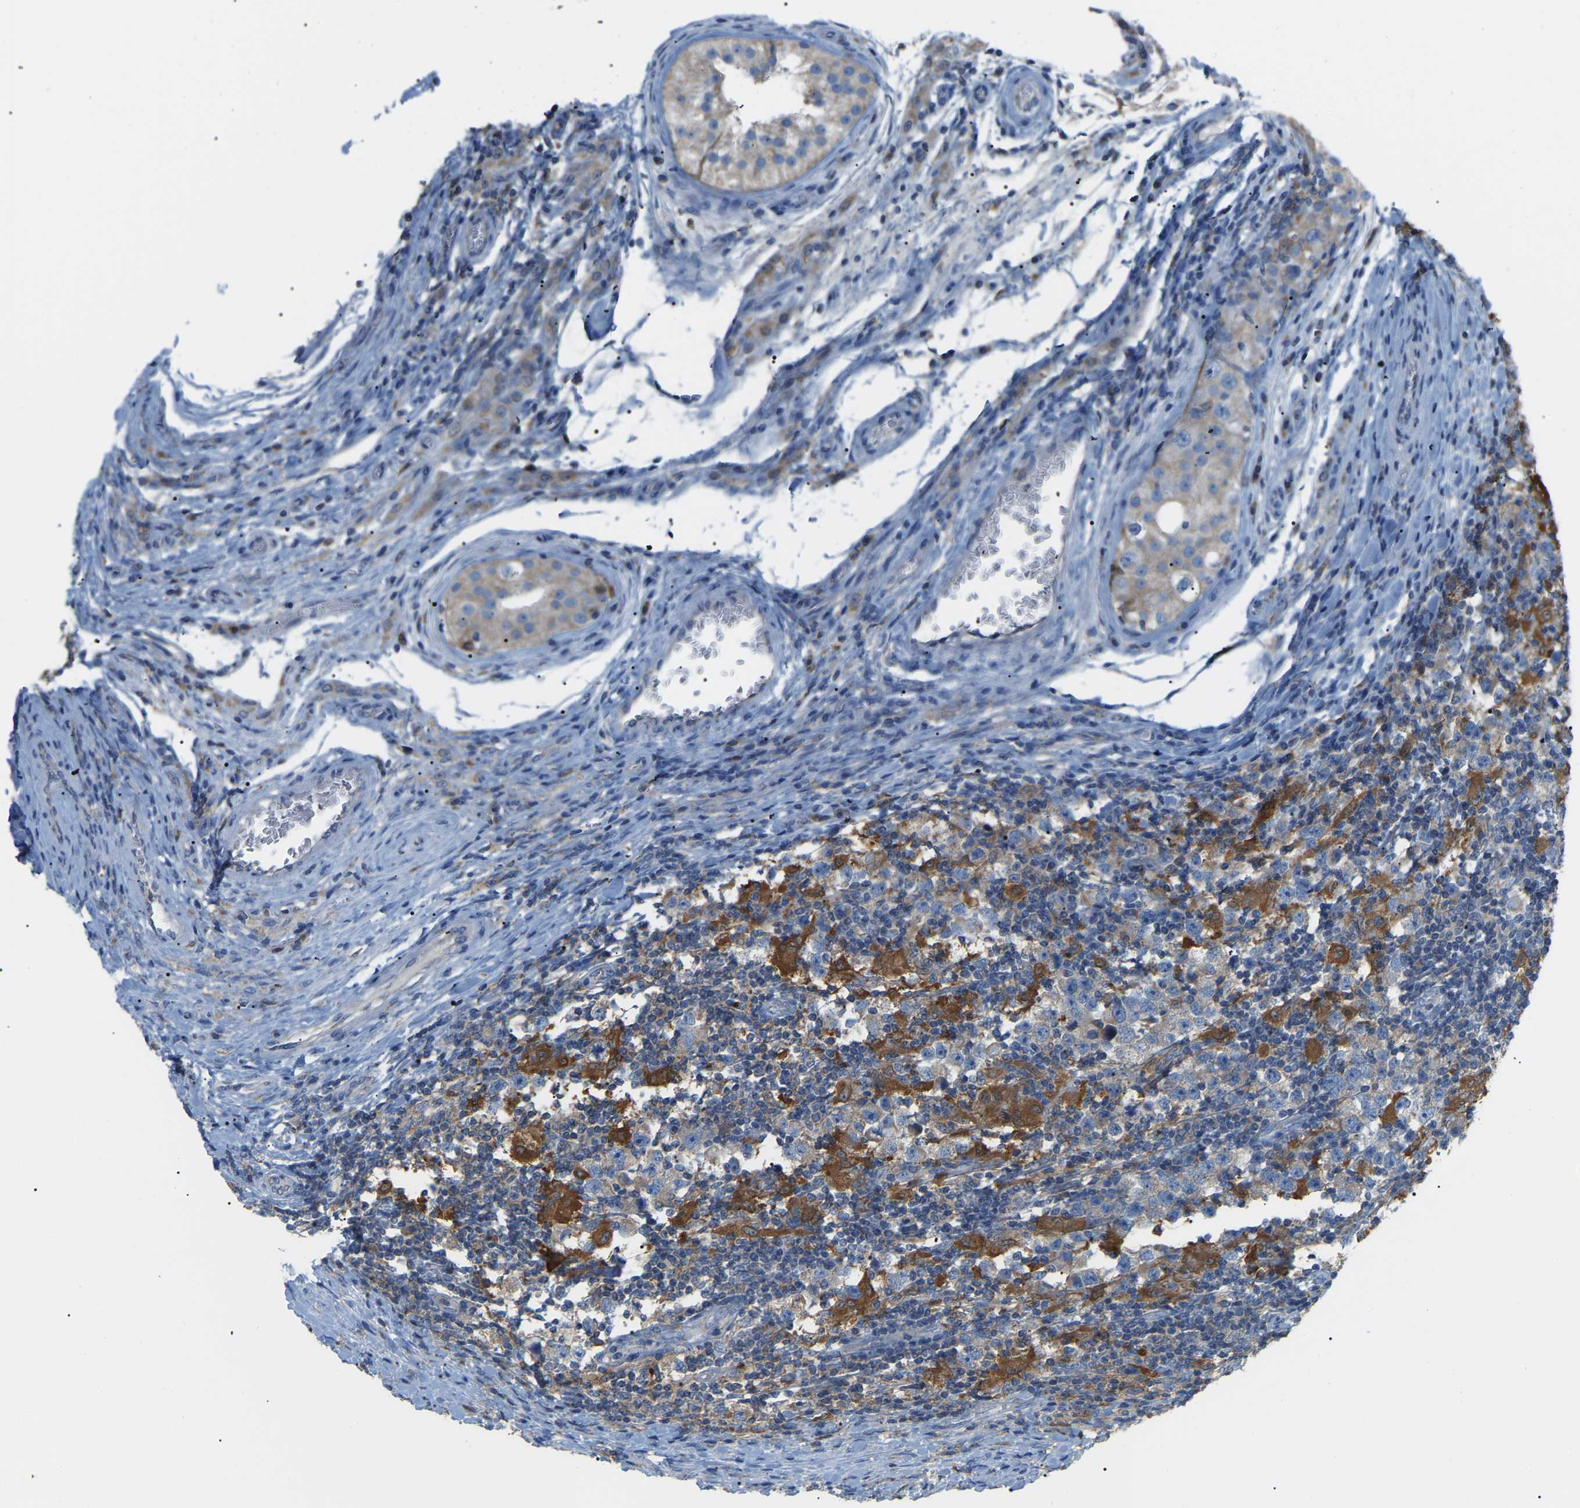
{"staining": {"intensity": "negative", "quantity": "none", "location": "none"}, "tissue": "testis cancer", "cell_type": "Tumor cells", "image_type": "cancer", "snomed": [{"axis": "morphology", "description": "Carcinoma, Embryonal, NOS"}, {"axis": "topography", "description": "Testis"}], "caption": "There is no significant staining in tumor cells of embryonal carcinoma (testis). (Immunohistochemistry, brightfield microscopy, high magnification).", "gene": "CROT", "patient": {"sex": "male", "age": 21}}